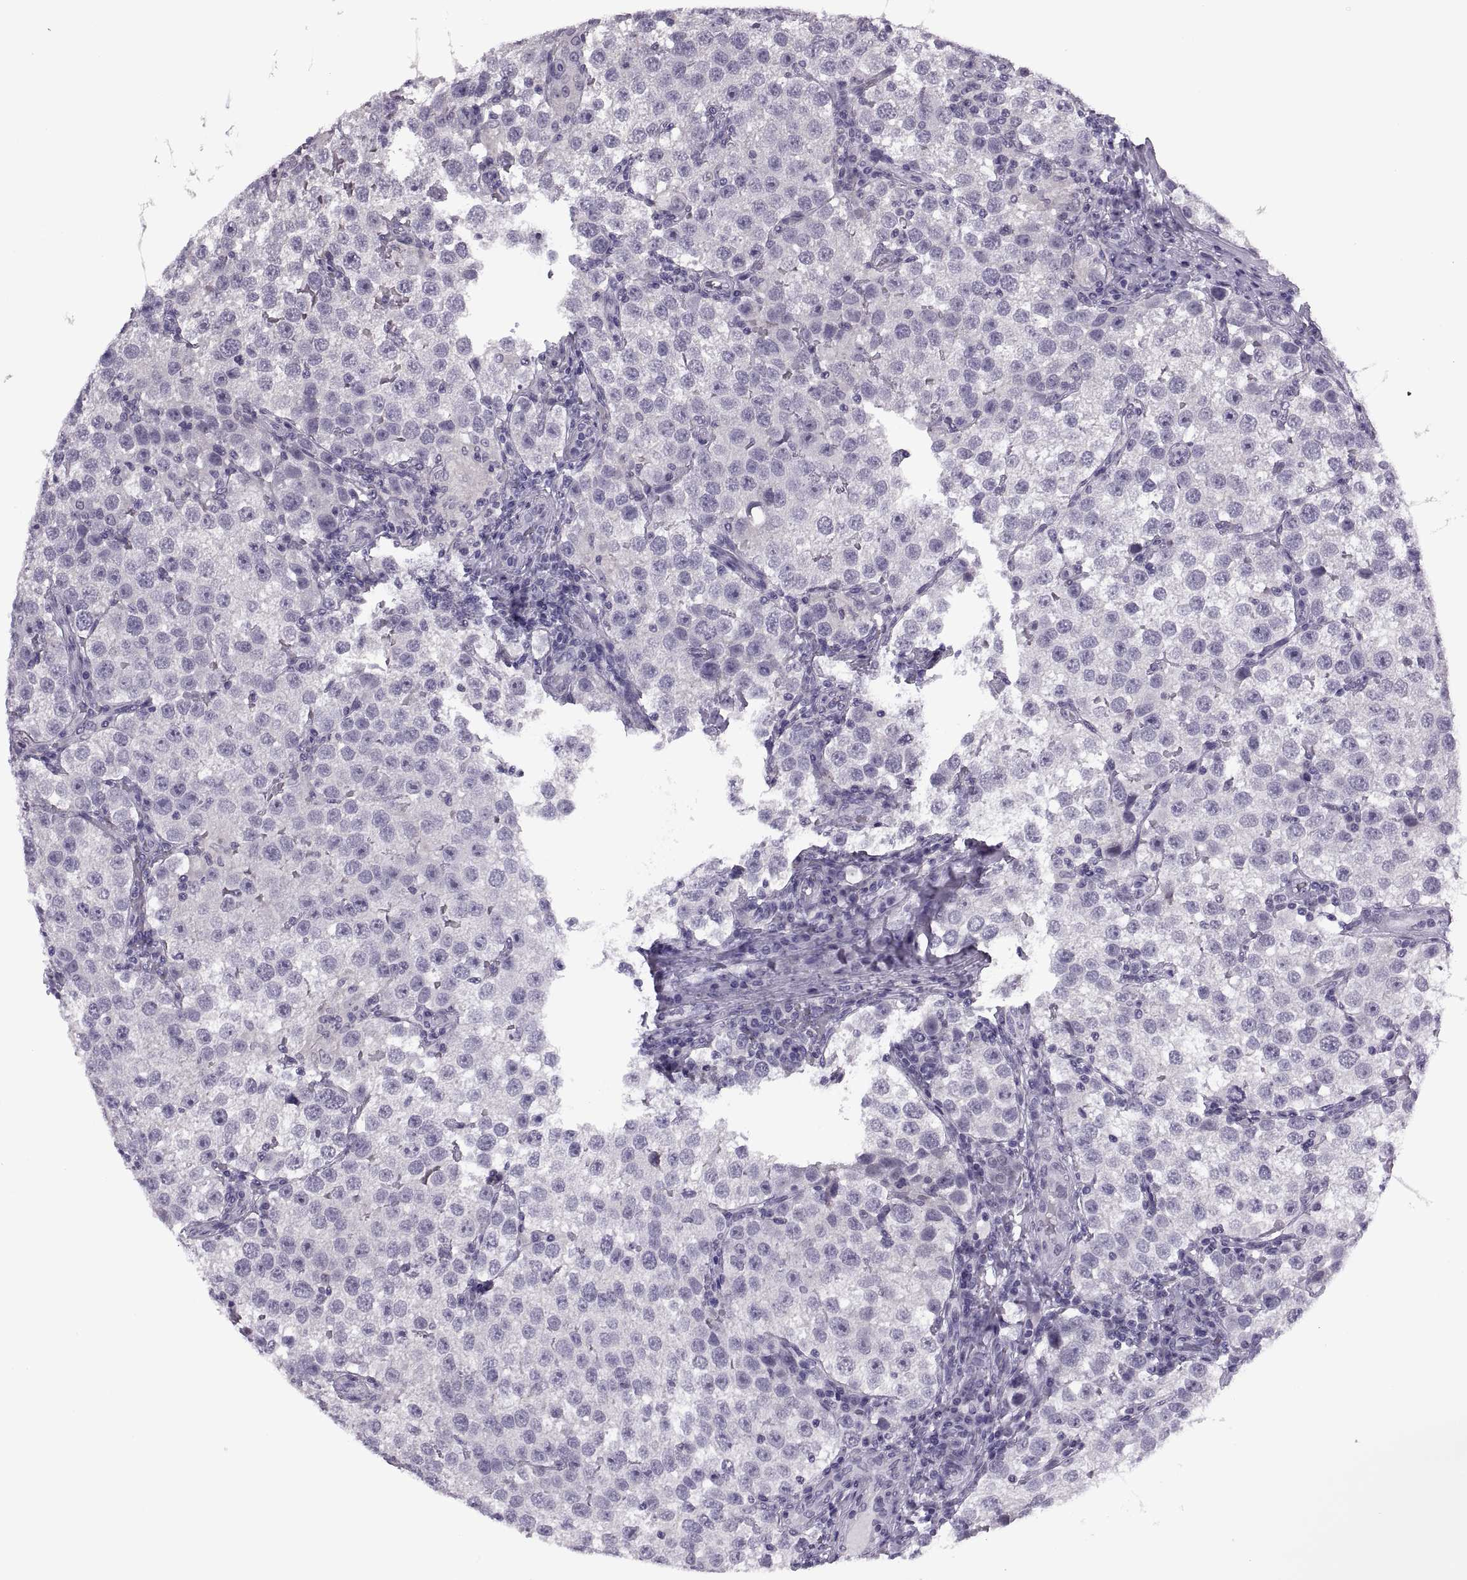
{"staining": {"intensity": "negative", "quantity": "none", "location": "none"}, "tissue": "testis cancer", "cell_type": "Tumor cells", "image_type": "cancer", "snomed": [{"axis": "morphology", "description": "Seminoma, NOS"}, {"axis": "topography", "description": "Testis"}], "caption": "An immunohistochemistry image of testis cancer is shown. There is no staining in tumor cells of testis cancer. The staining was performed using DAB (3,3'-diaminobenzidine) to visualize the protein expression in brown, while the nuclei were stained in blue with hematoxylin (Magnification: 20x).", "gene": "SYNGR4", "patient": {"sex": "male", "age": 37}}